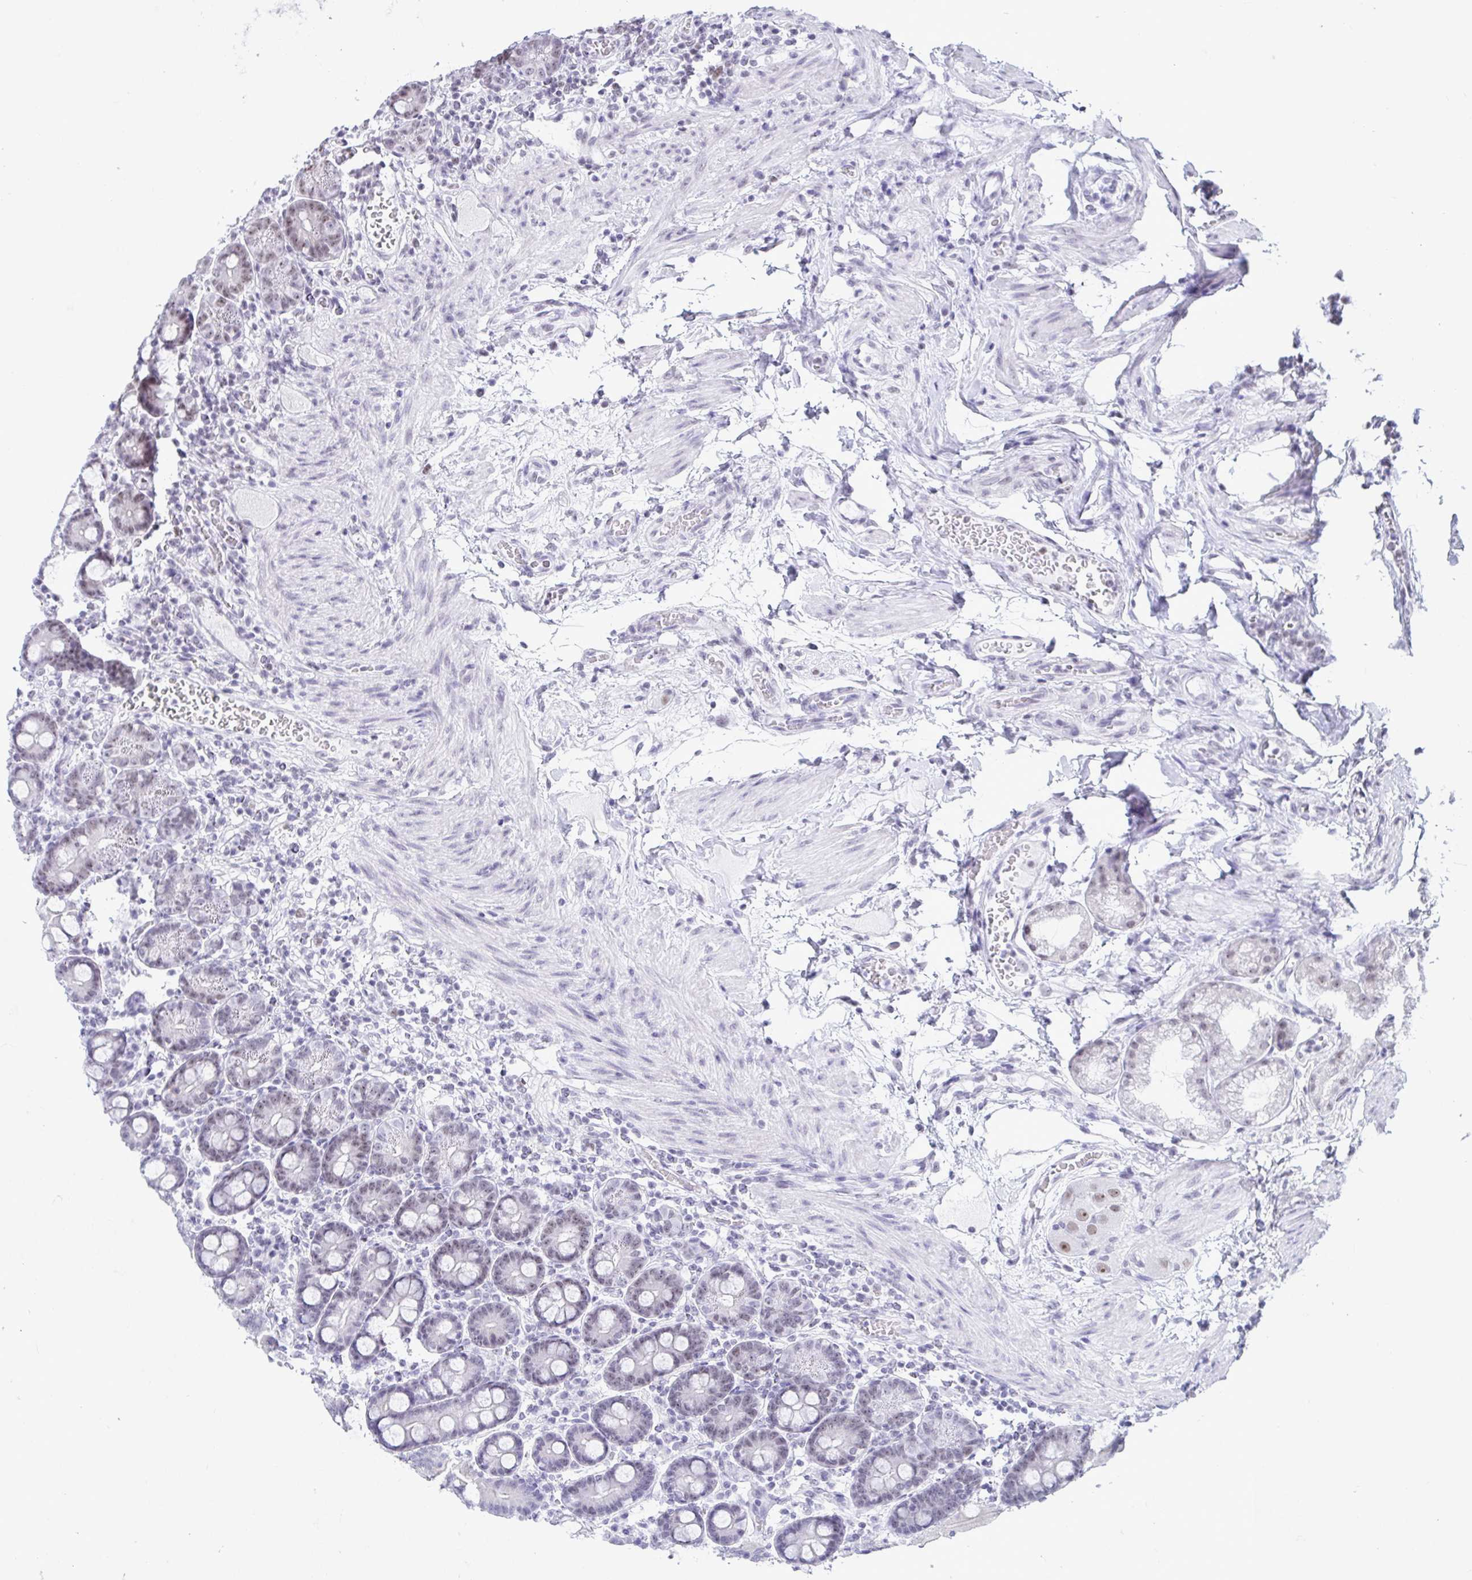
{"staining": {"intensity": "weak", "quantity": "<25%", "location": "nuclear"}, "tissue": "duodenum", "cell_type": "Glandular cells", "image_type": "normal", "snomed": [{"axis": "morphology", "description": "Normal tissue, NOS"}, {"axis": "topography", "description": "Duodenum"}], "caption": "Immunohistochemistry histopathology image of unremarkable duodenum stained for a protein (brown), which shows no staining in glandular cells.", "gene": "SUPT16H", "patient": {"sex": "male", "age": 59}}